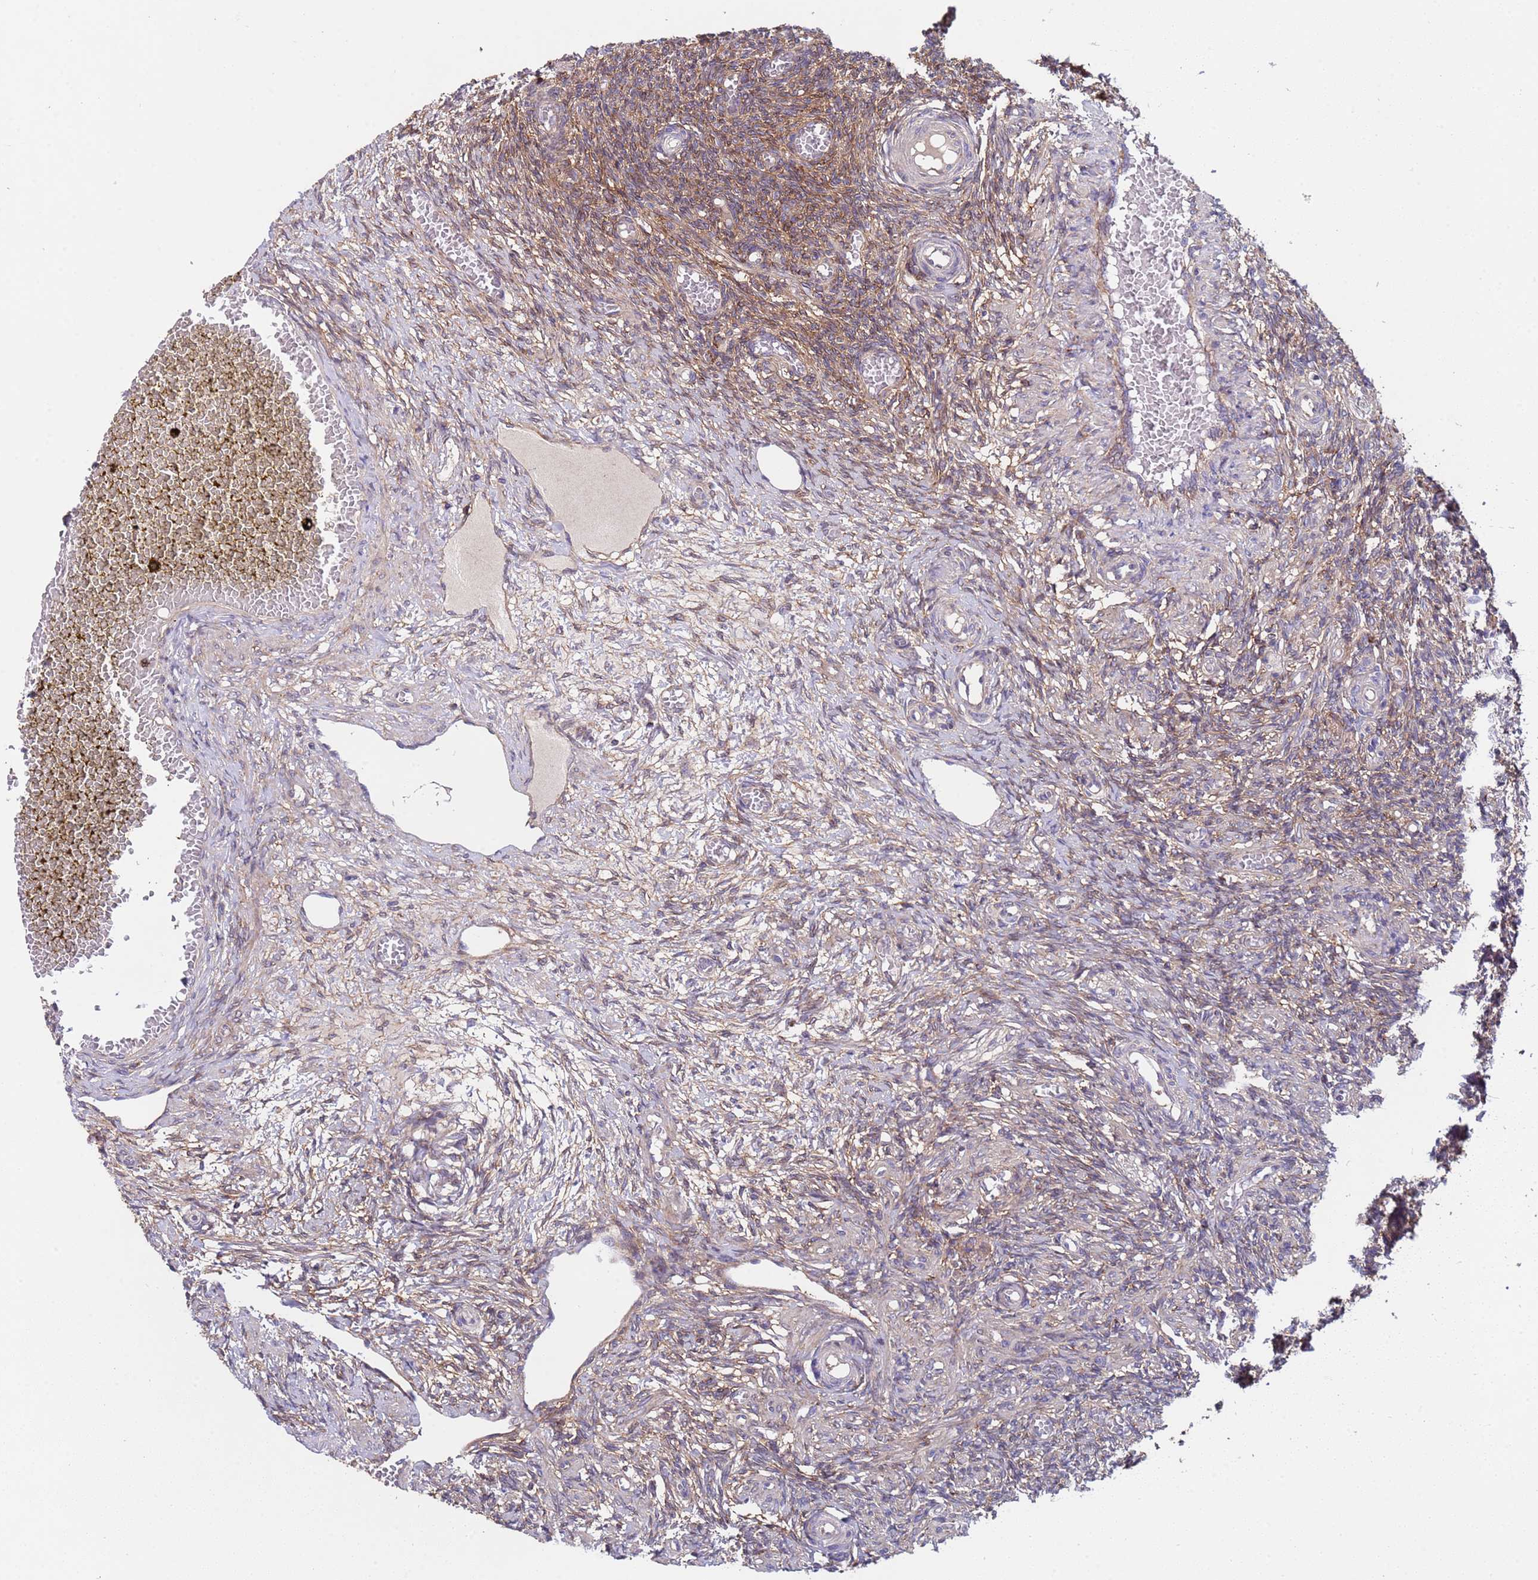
{"staining": {"intensity": "moderate", "quantity": ">75%", "location": "cytoplasmic/membranous"}, "tissue": "ovary", "cell_type": "Ovarian stroma cells", "image_type": "normal", "snomed": [{"axis": "morphology", "description": "Normal tissue, NOS"}, {"axis": "topography", "description": "Ovary"}], "caption": "Ovarian stroma cells display moderate cytoplasmic/membranous expression in approximately >75% of cells in unremarkable ovary.", "gene": "ACAD8", "patient": {"sex": "female", "age": 27}}